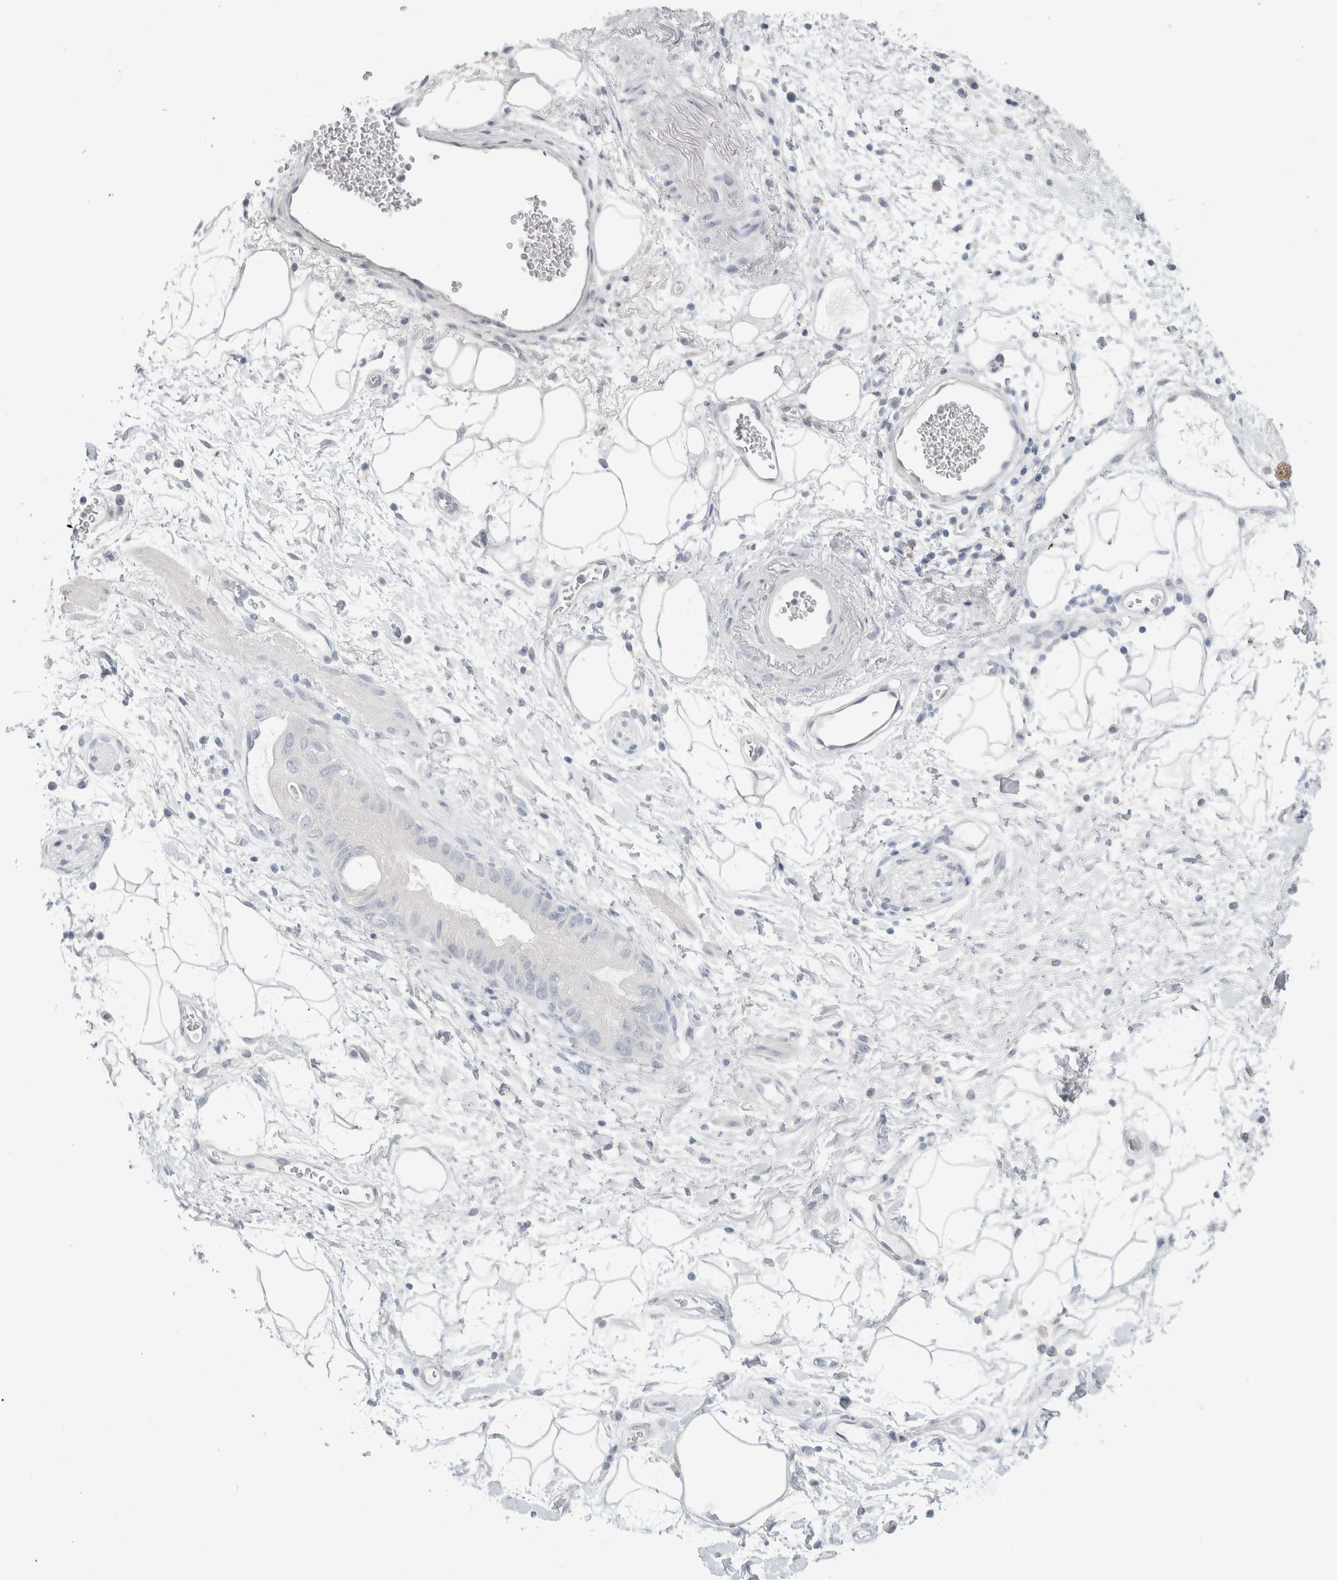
{"staining": {"intensity": "moderate", "quantity": "<25%", "location": "cytoplasmic/membranous"}, "tissue": "adipose tissue", "cell_type": "Adipocytes", "image_type": "normal", "snomed": [{"axis": "morphology", "description": "Normal tissue, NOS"}, {"axis": "morphology", "description": "Adenocarcinoma, NOS"}, {"axis": "topography", "description": "Duodenum"}, {"axis": "topography", "description": "Peripheral nerve tissue"}], "caption": "Protein analysis of unremarkable adipose tissue shows moderate cytoplasmic/membranous staining in approximately <25% of adipocytes. (DAB (3,3'-diaminobenzidine) IHC with brightfield microscopy, high magnification).", "gene": "SLC6A1", "patient": {"sex": "female", "age": 60}}